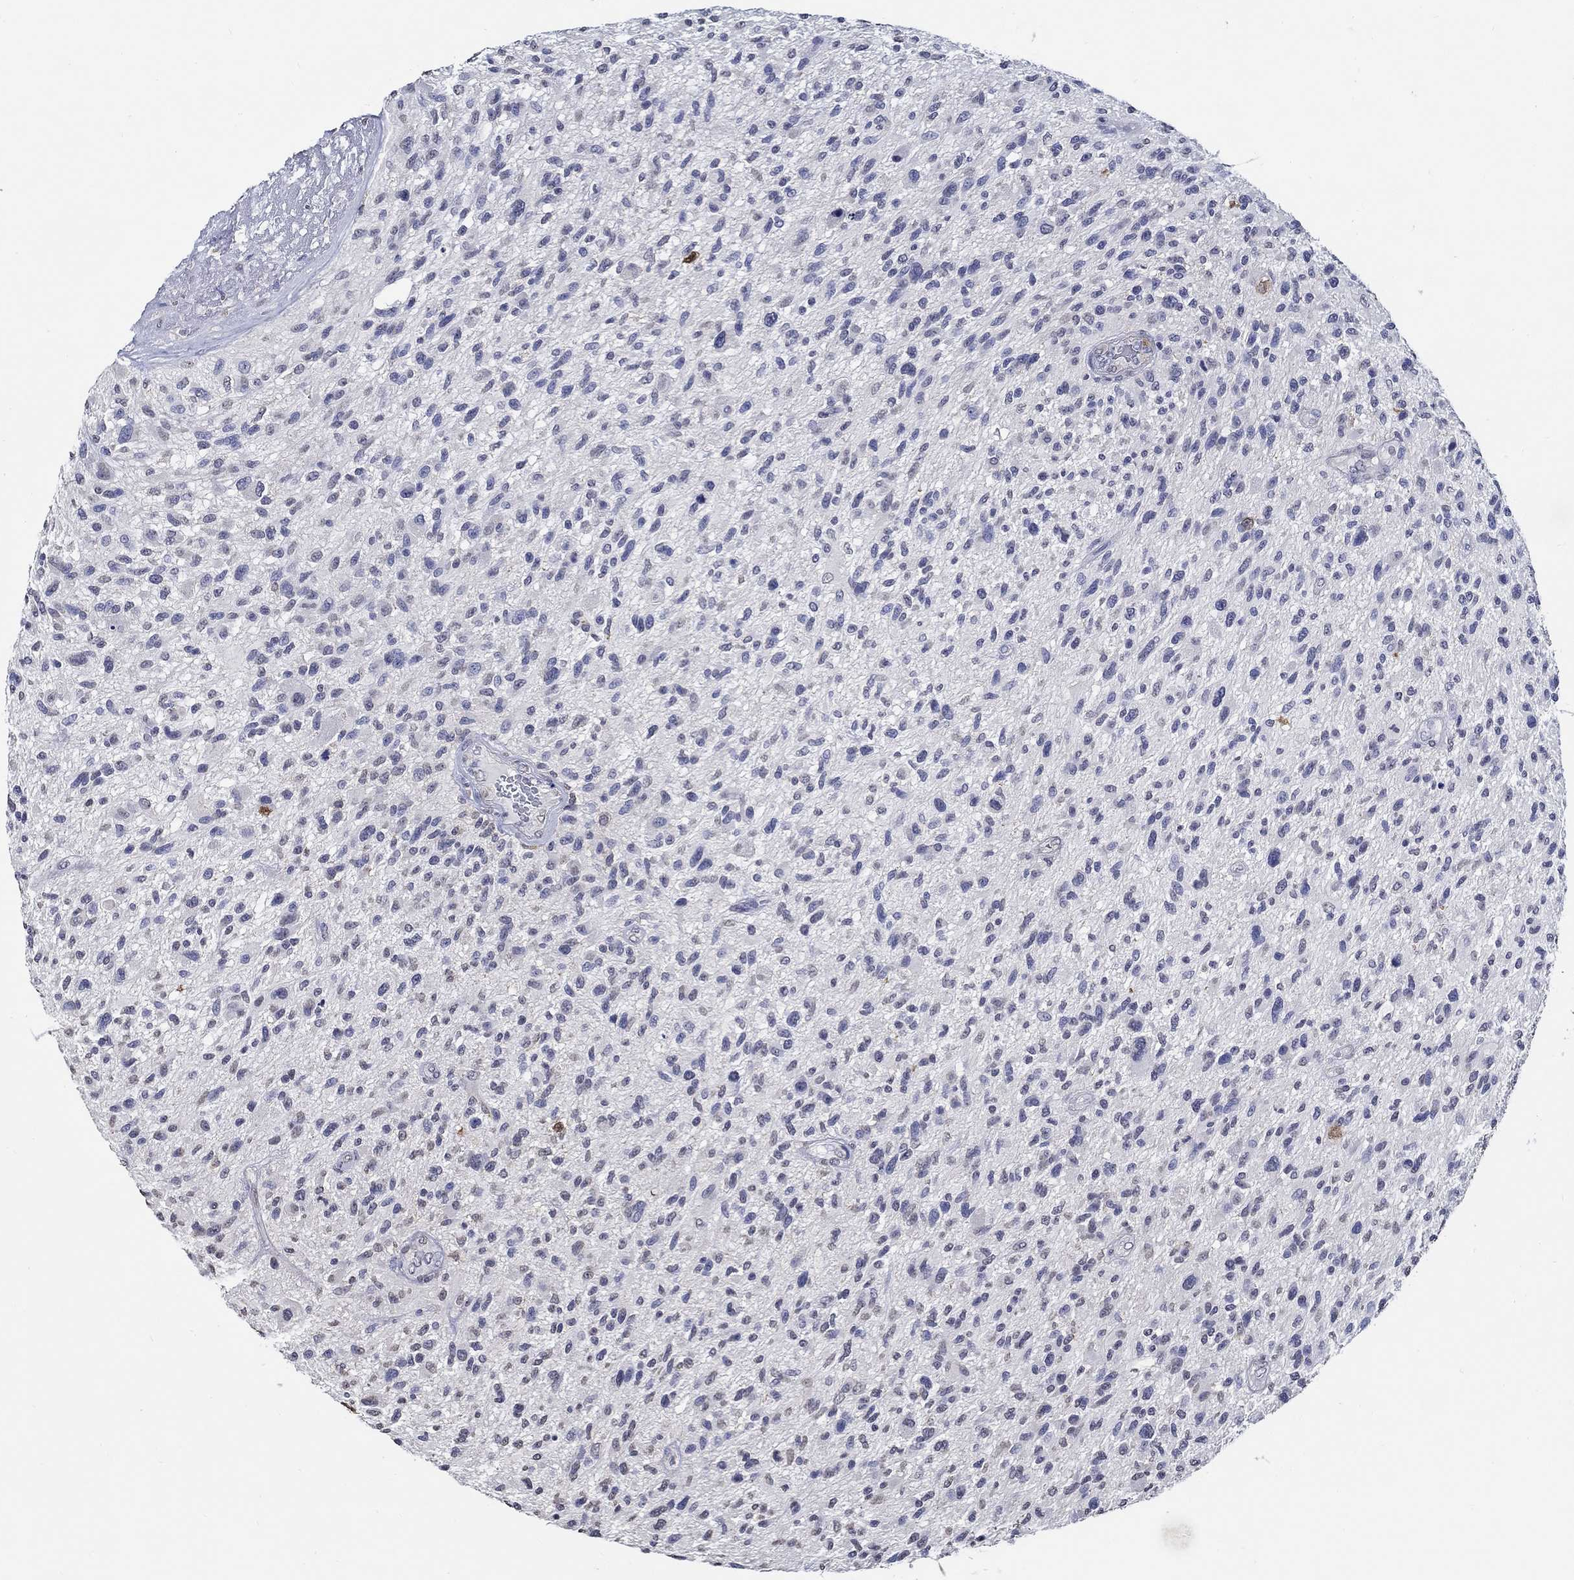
{"staining": {"intensity": "negative", "quantity": "none", "location": "none"}, "tissue": "glioma", "cell_type": "Tumor cells", "image_type": "cancer", "snomed": [{"axis": "morphology", "description": "Glioma, malignant, High grade"}, {"axis": "topography", "description": "Brain"}], "caption": "Immunohistochemical staining of malignant high-grade glioma displays no significant expression in tumor cells.", "gene": "PDE1B", "patient": {"sex": "male", "age": 47}}